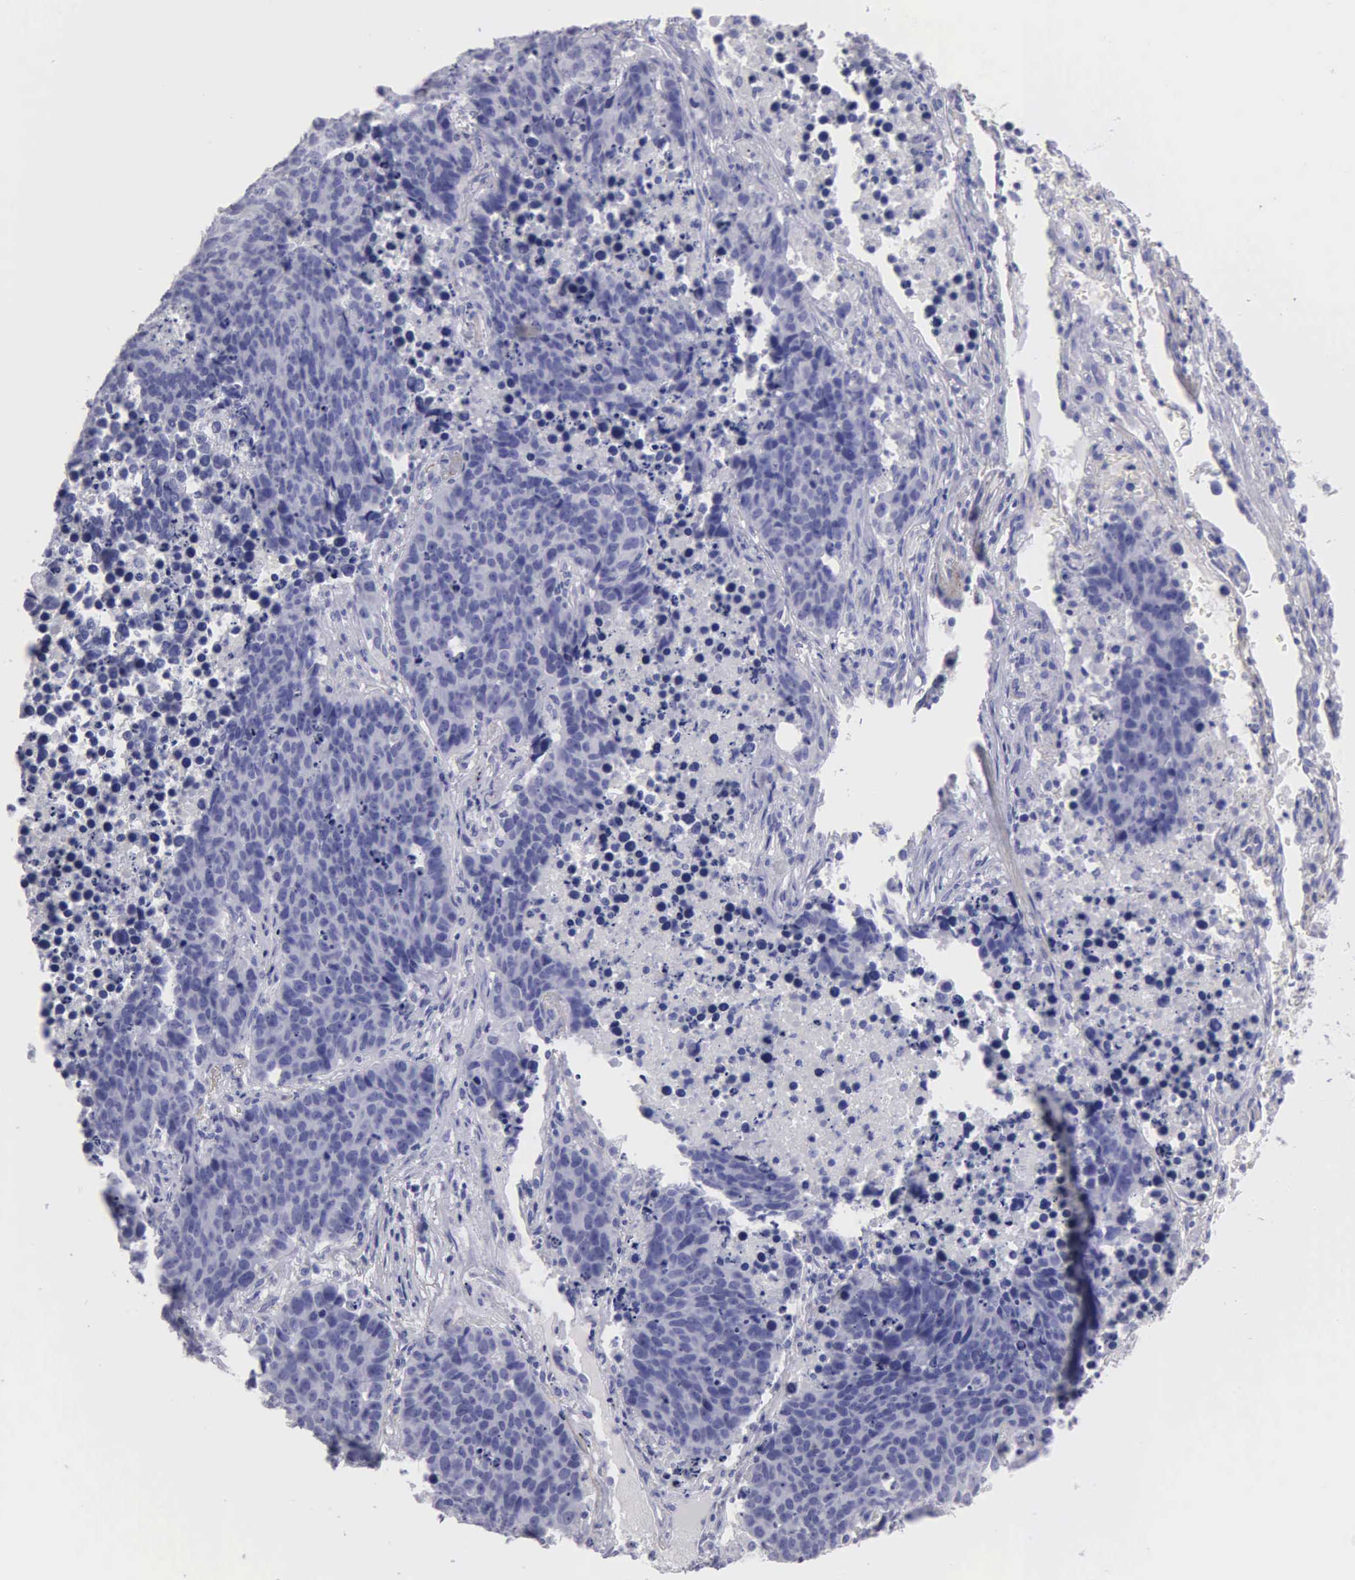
{"staining": {"intensity": "negative", "quantity": "none", "location": "none"}, "tissue": "lung cancer", "cell_type": "Tumor cells", "image_type": "cancer", "snomed": [{"axis": "morphology", "description": "Carcinoid, malignant, NOS"}, {"axis": "topography", "description": "Lung"}], "caption": "Tumor cells are negative for protein expression in human lung cancer.", "gene": "FBLN5", "patient": {"sex": "male", "age": 60}}